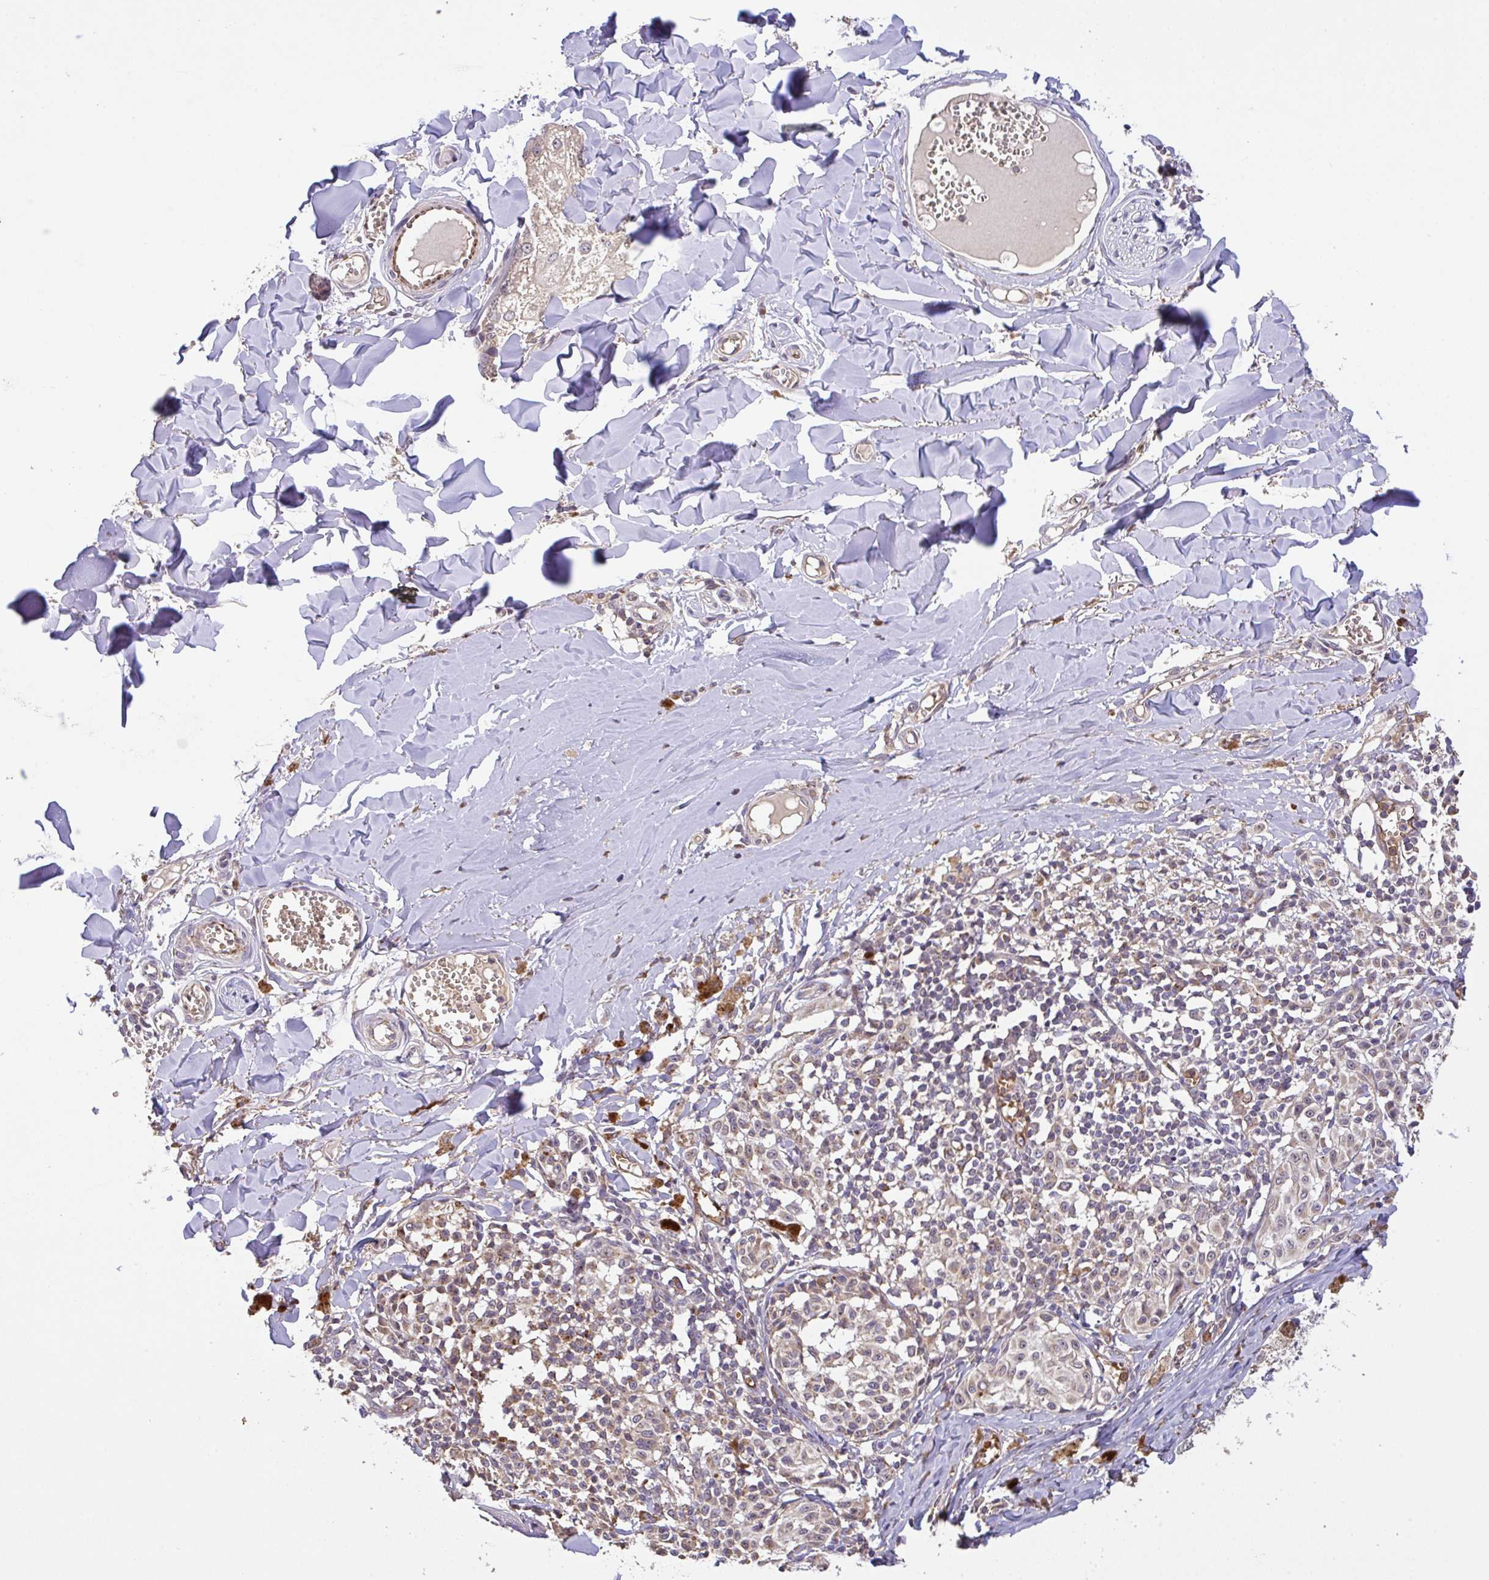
{"staining": {"intensity": "weak", "quantity": "25%-75%", "location": "cytoplasmic/membranous"}, "tissue": "melanoma", "cell_type": "Tumor cells", "image_type": "cancer", "snomed": [{"axis": "morphology", "description": "Malignant melanoma, NOS"}, {"axis": "topography", "description": "Skin"}], "caption": "High-power microscopy captured an immunohistochemistry (IHC) micrograph of malignant melanoma, revealing weak cytoplasmic/membranous staining in approximately 25%-75% of tumor cells.", "gene": "C1QTNF9B", "patient": {"sex": "female", "age": 43}}